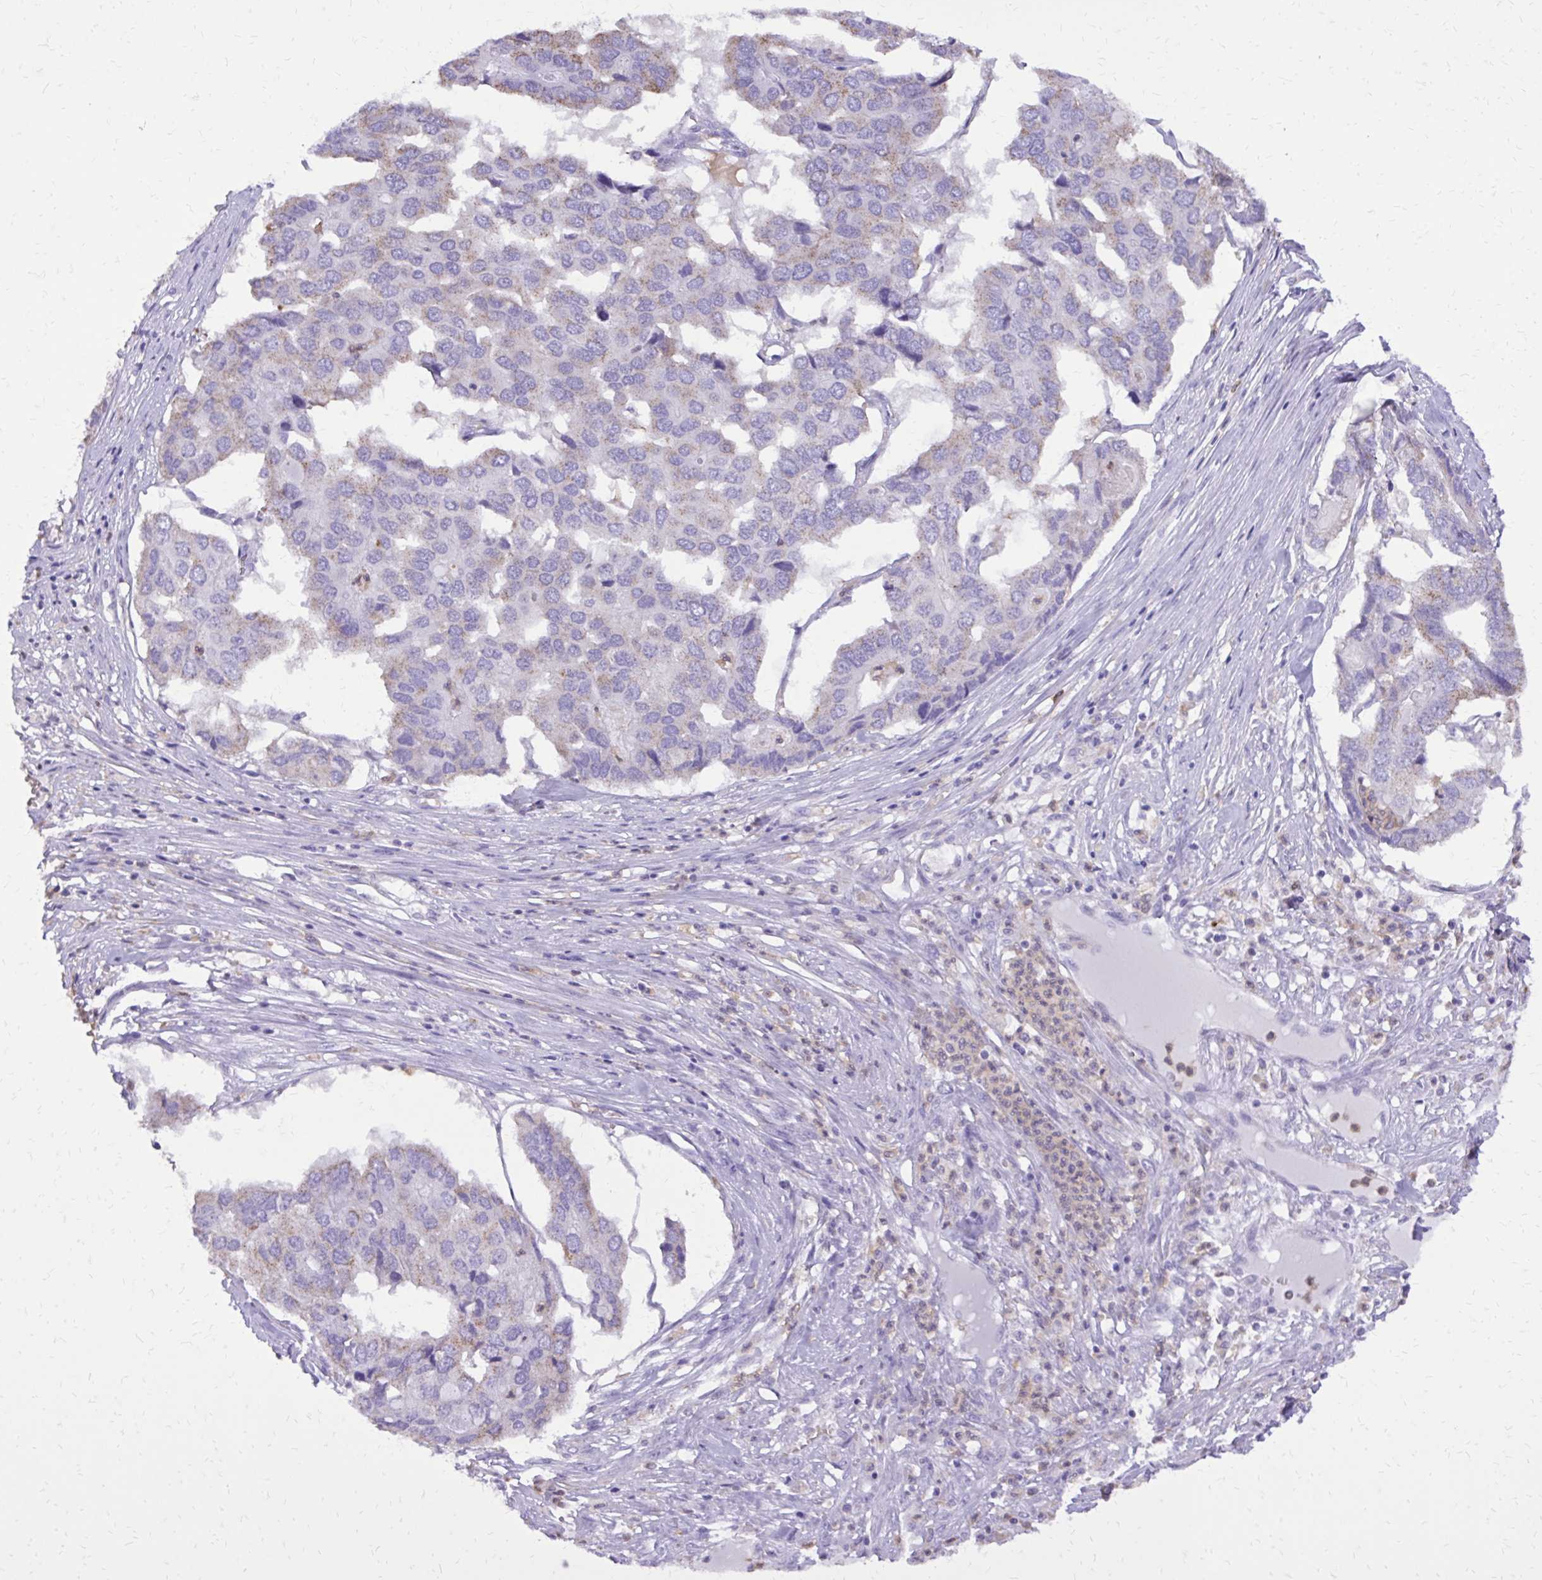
{"staining": {"intensity": "negative", "quantity": "none", "location": "none"}, "tissue": "pancreatic cancer", "cell_type": "Tumor cells", "image_type": "cancer", "snomed": [{"axis": "morphology", "description": "Adenocarcinoma, NOS"}, {"axis": "topography", "description": "Pancreas"}], "caption": "Protein analysis of pancreatic cancer exhibits no significant staining in tumor cells.", "gene": "CAT", "patient": {"sex": "male", "age": 50}}